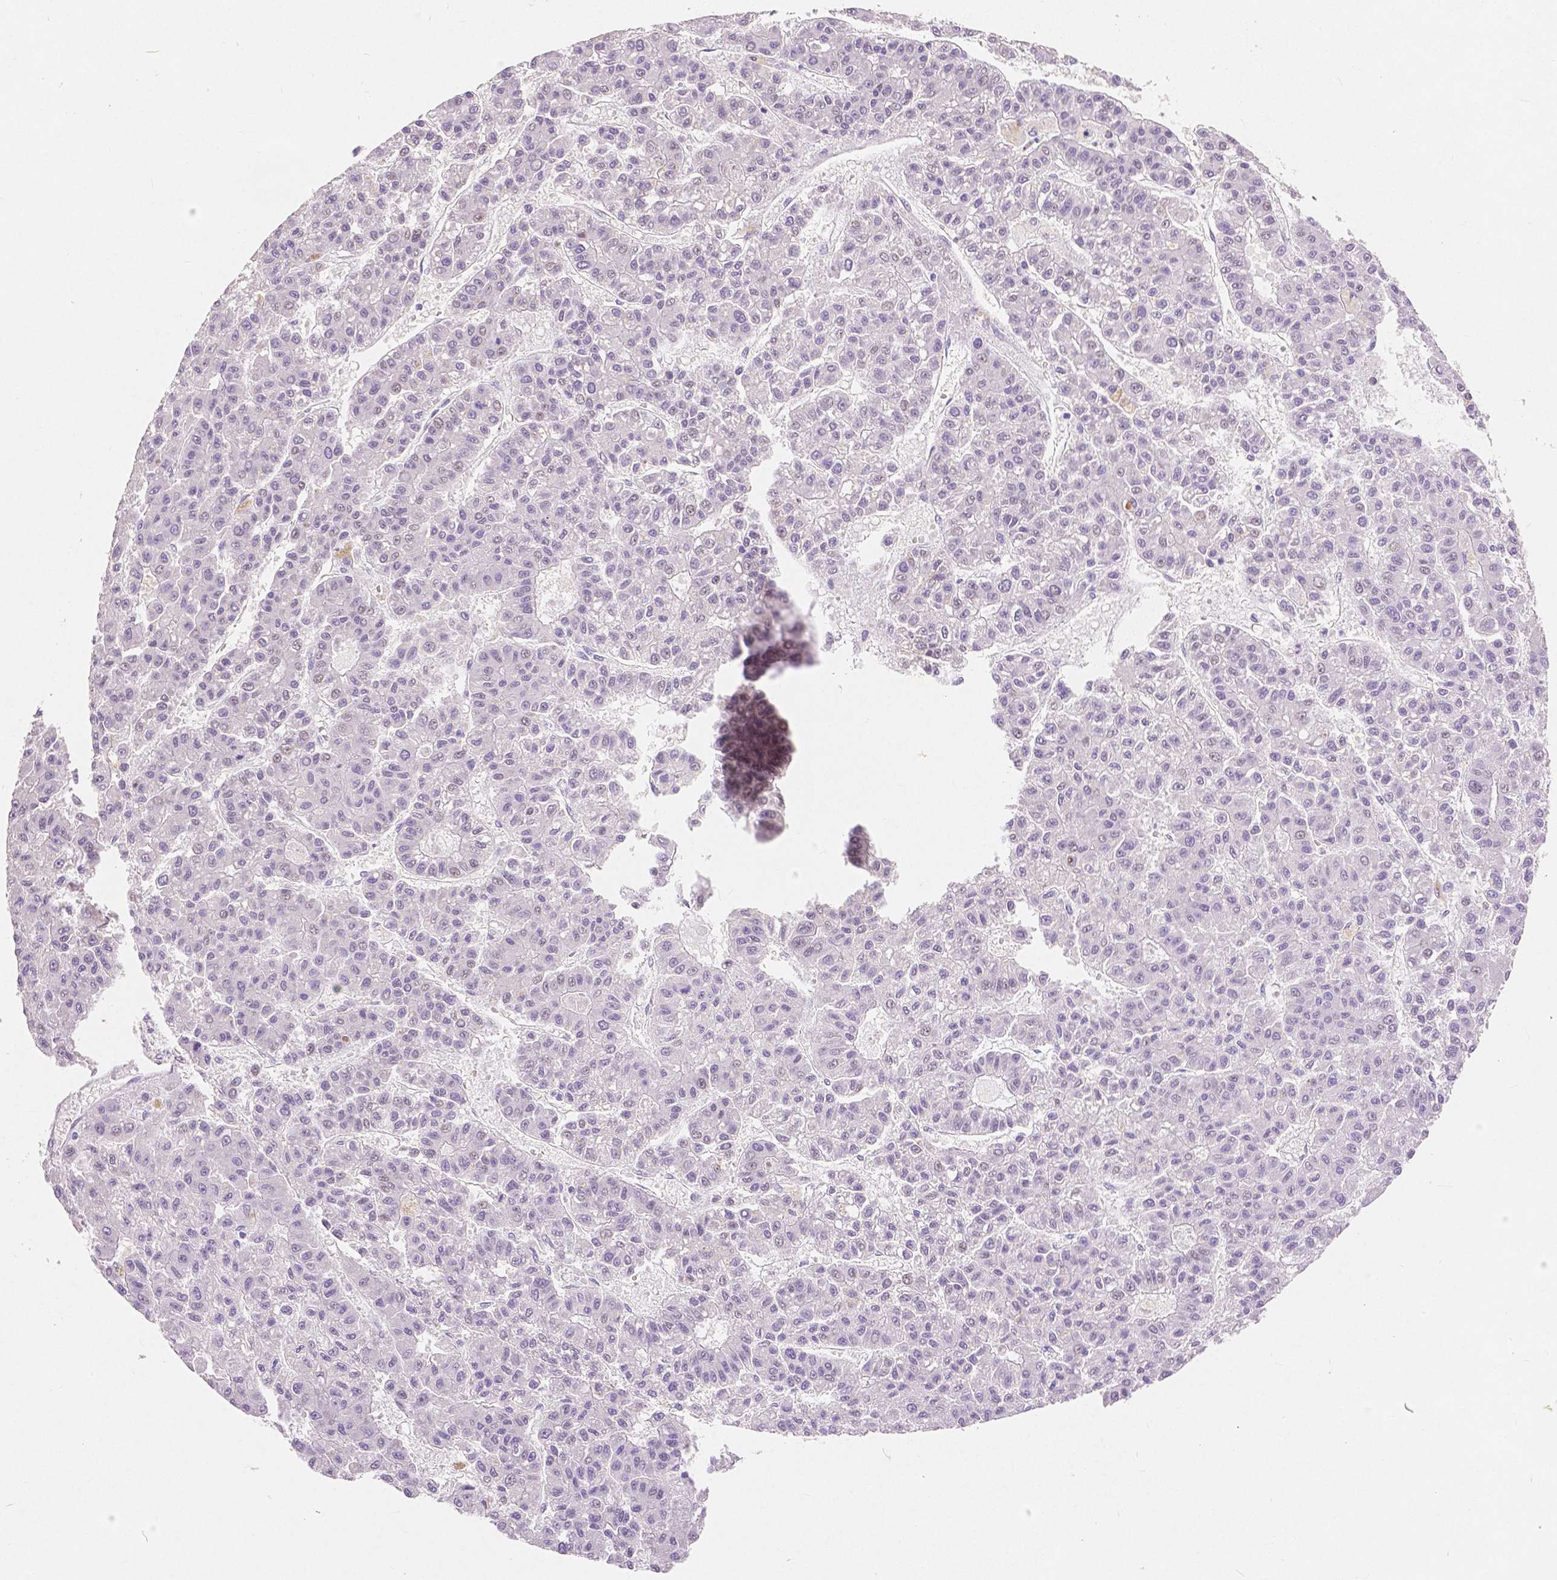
{"staining": {"intensity": "negative", "quantity": "none", "location": "none"}, "tissue": "liver cancer", "cell_type": "Tumor cells", "image_type": "cancer", "snomed": [{"axis": "morphology", "description": "Carcinoma, Hepatocellular, NOS"}, {"axis": "topography", "description": "Liver"}], "caption": "Tumor cells are negative for brown protein staining in liver hepatocellular carcinoma. The staining is performed using DAB brown chromogen with nuclei counter-stained in using hematoxylin.", "gene": "HNF1B", "patient": {"sex": "male", "age": 70}}